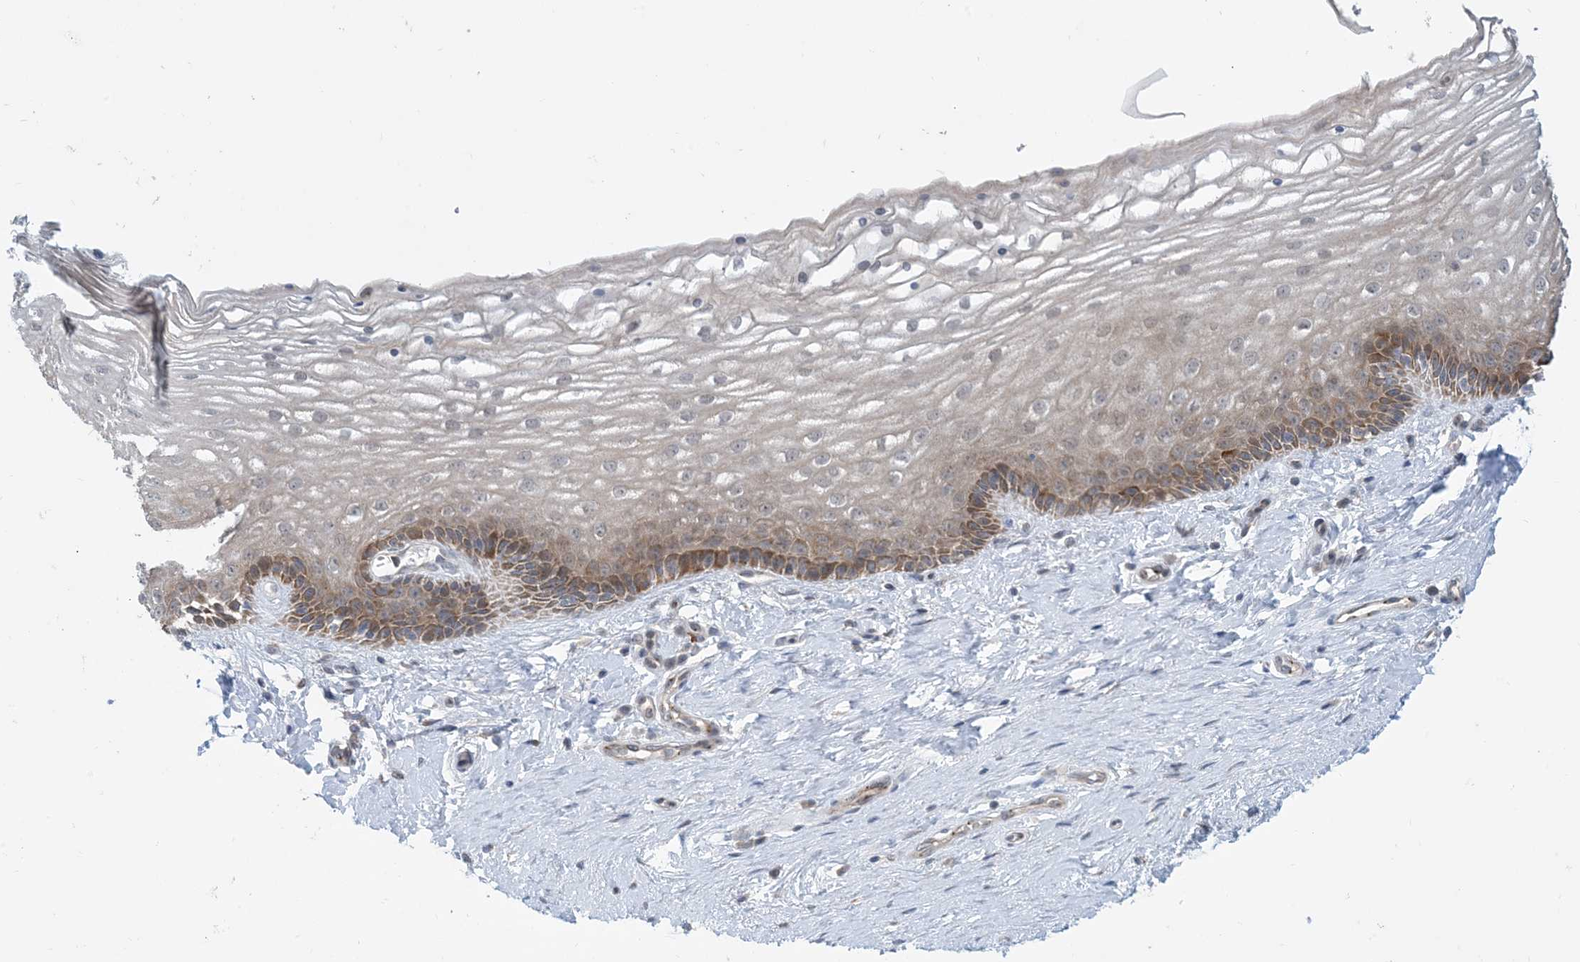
{"staining": {"intensity": "moderate", "quantity": "25%-75%", "location": "cytoplasmic/membranous"}, "tissue": "vagina", "cell_type": "Squamous epithelial cells", "image_type": "normal", "snomed": [{"axis": "morphology", "description": "Normal tissue, NOS"}, {"axis": "topography", "description": "Vagina"}], "caption": "Vagina was stained to show a protein in brown. There is medium levels of moderate cytoplasmic/membranous positivity in approximately 25%-75% of squamous epithelial cells. The staining was performed using DAB to visualize the protein expression in brown, while the nuclei were stained in blue with hematoxylin (Magnification: 20x).", "gene": "TINAG", "patient": {"sex": "female", "age": 46}}